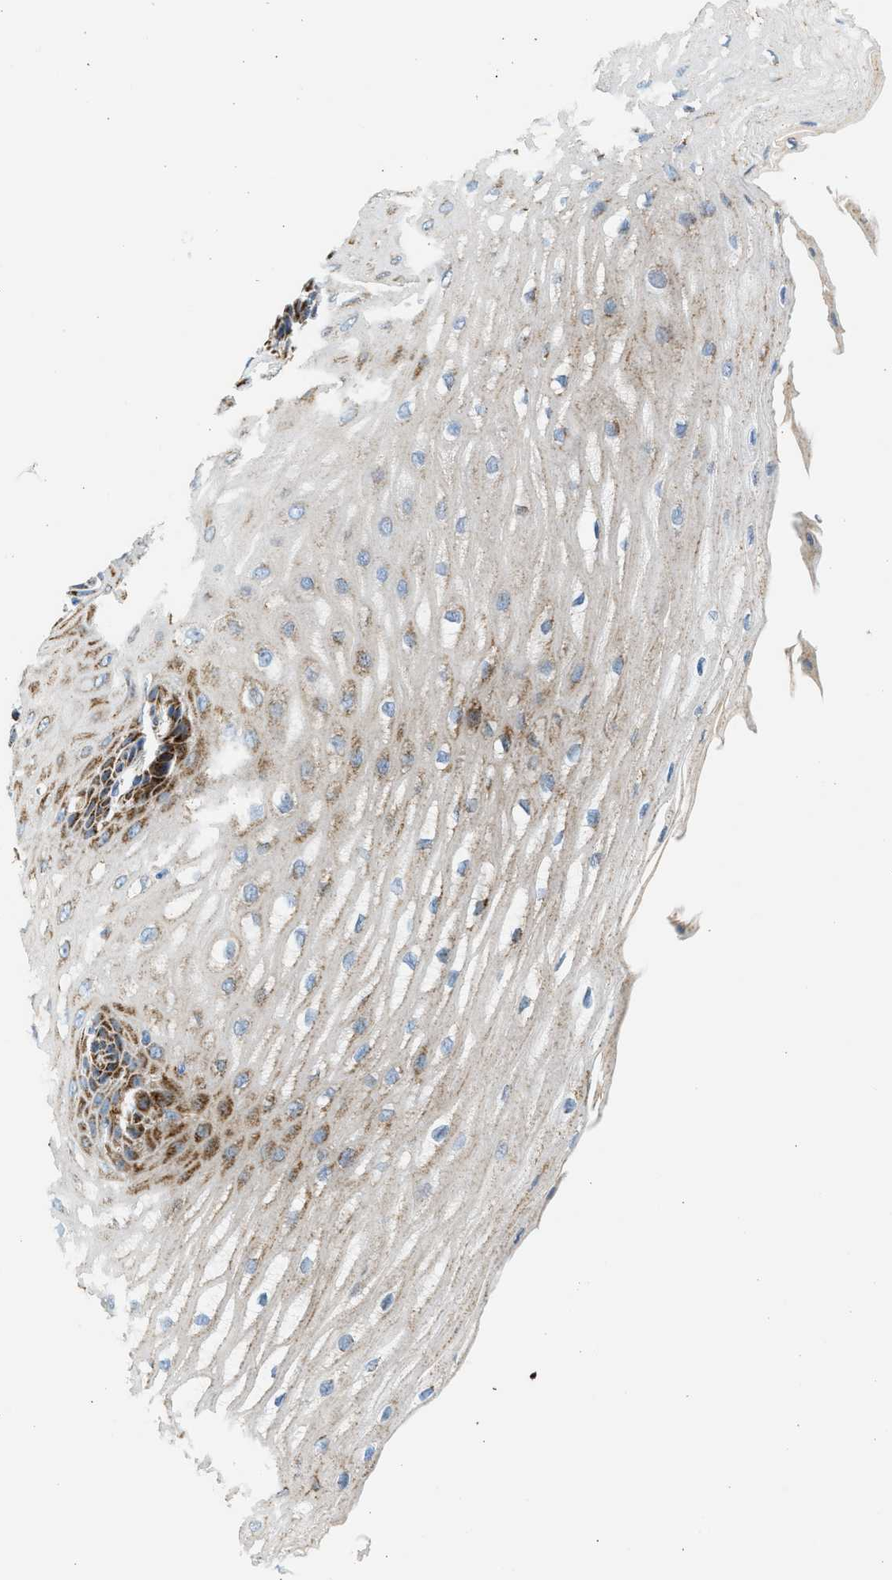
{"staining": {"intensity": "strong", "quantity": "25%-75%", "location": "cytoplasmic/membranous"}, "tissue": "esophagus", "cell_type": "Squamous epithelial cells", "image_type": "normal", "snomed": [{"axis": "morphology", "description": "Normal tissue, NOS"}, {"axis": "topography", "description": "Esophagus"}], "caption": "Protein expression analysis of unremarkable esophagus reveals strong cytoplasmic/membranous positivity in about 25%-75% of squamous epithelial cells.", "gene": "KCNMB3", "patient": {"sex": "male", "age": 54}}